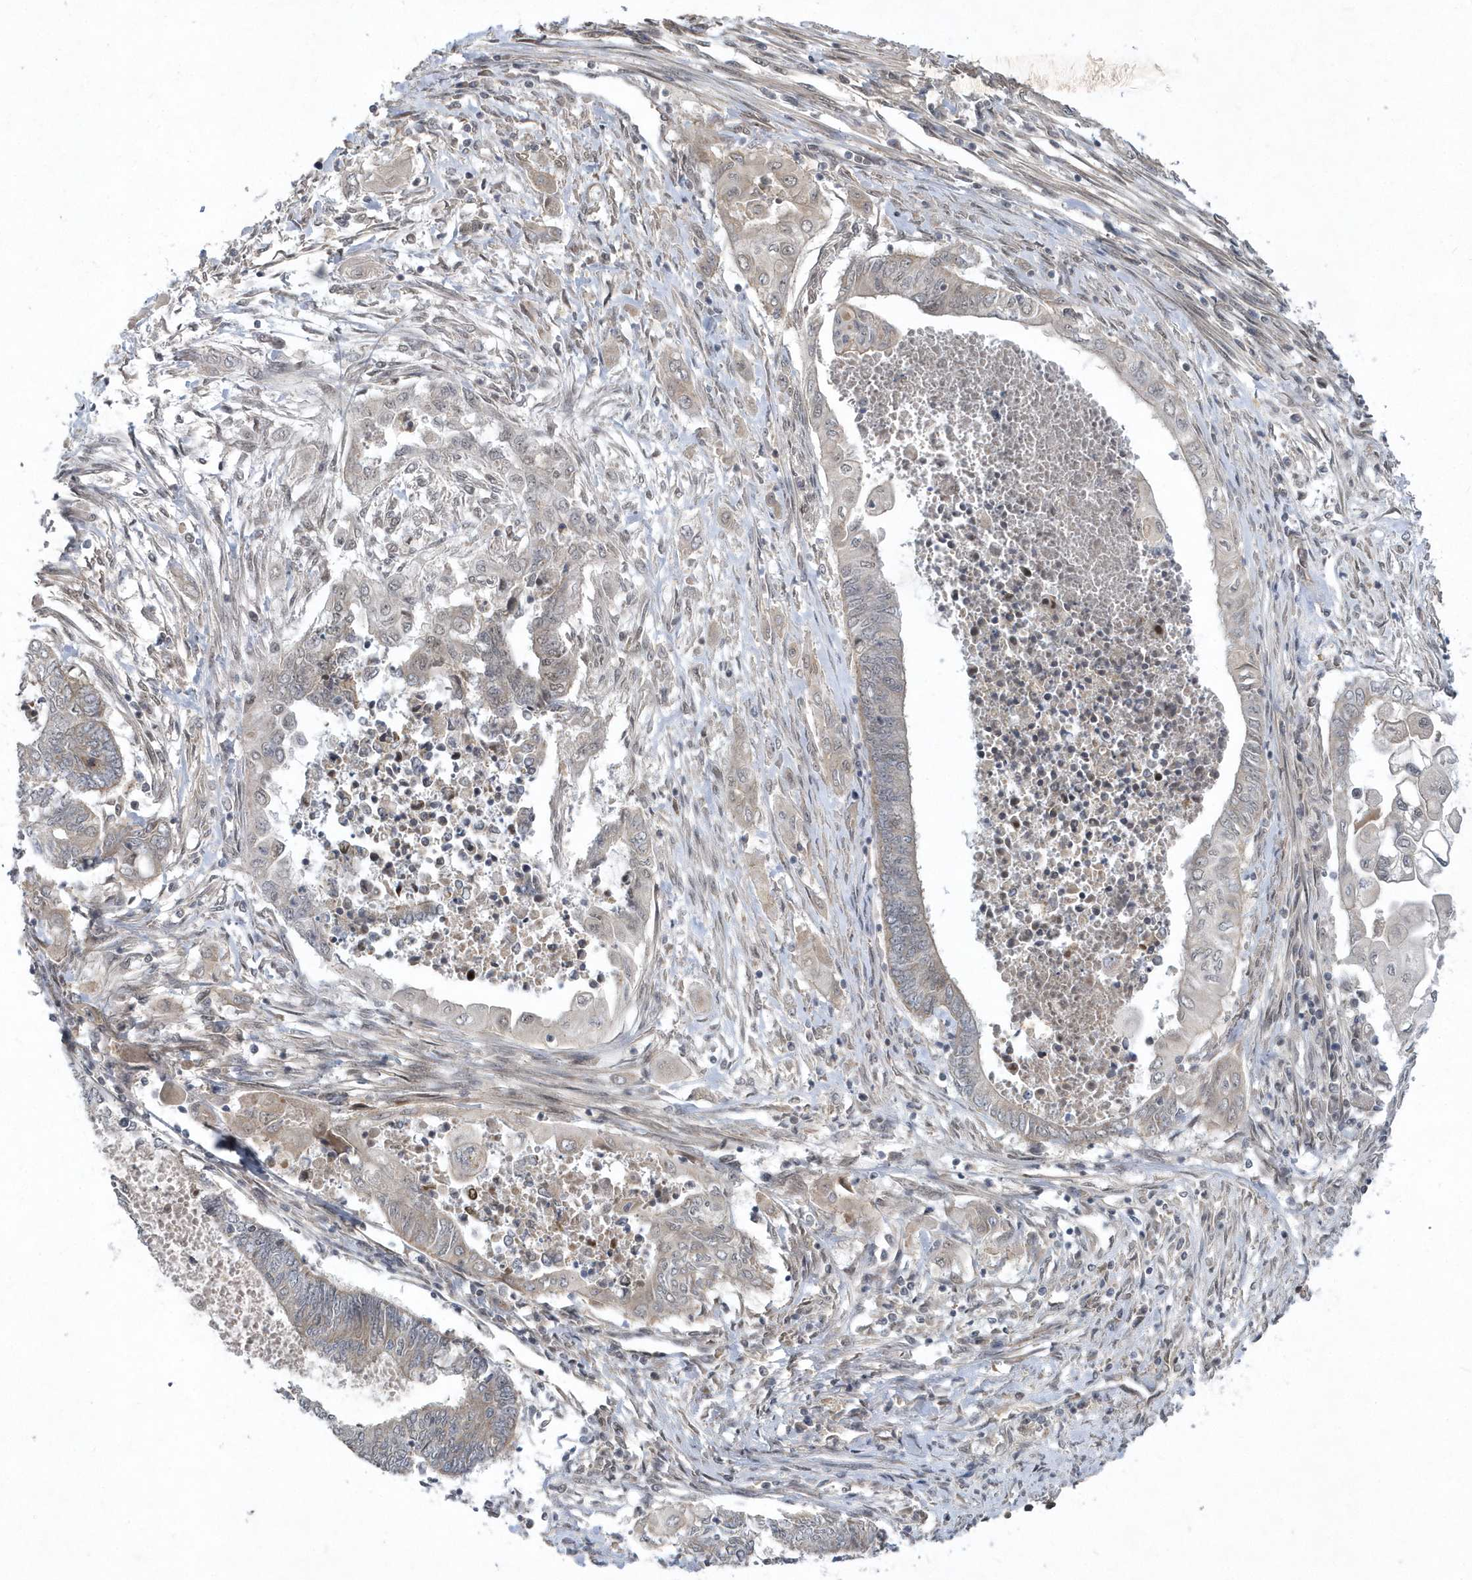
{"staining": {"intensity": "weak", "quantity": "<25%", "location": "cytoplasmic/membranous,nuclear"}, "tissue": "endometrial cancer", "cell_type": "Tumor cells", "image_type": "cancer", "snomed": [{"axis": "morphology", "description": "Adenocarcinoma, NOS"}, {"axis": "topography", "description": "Uterus"}, {"axis": "topography", "description": "Endometrium"}], "caption": "There is no significant positivity in tumor cells of endometrial cancer (adenocarcinoma).", "gene": "MXI1", "patient": {"sex": "female", "age": 70}}